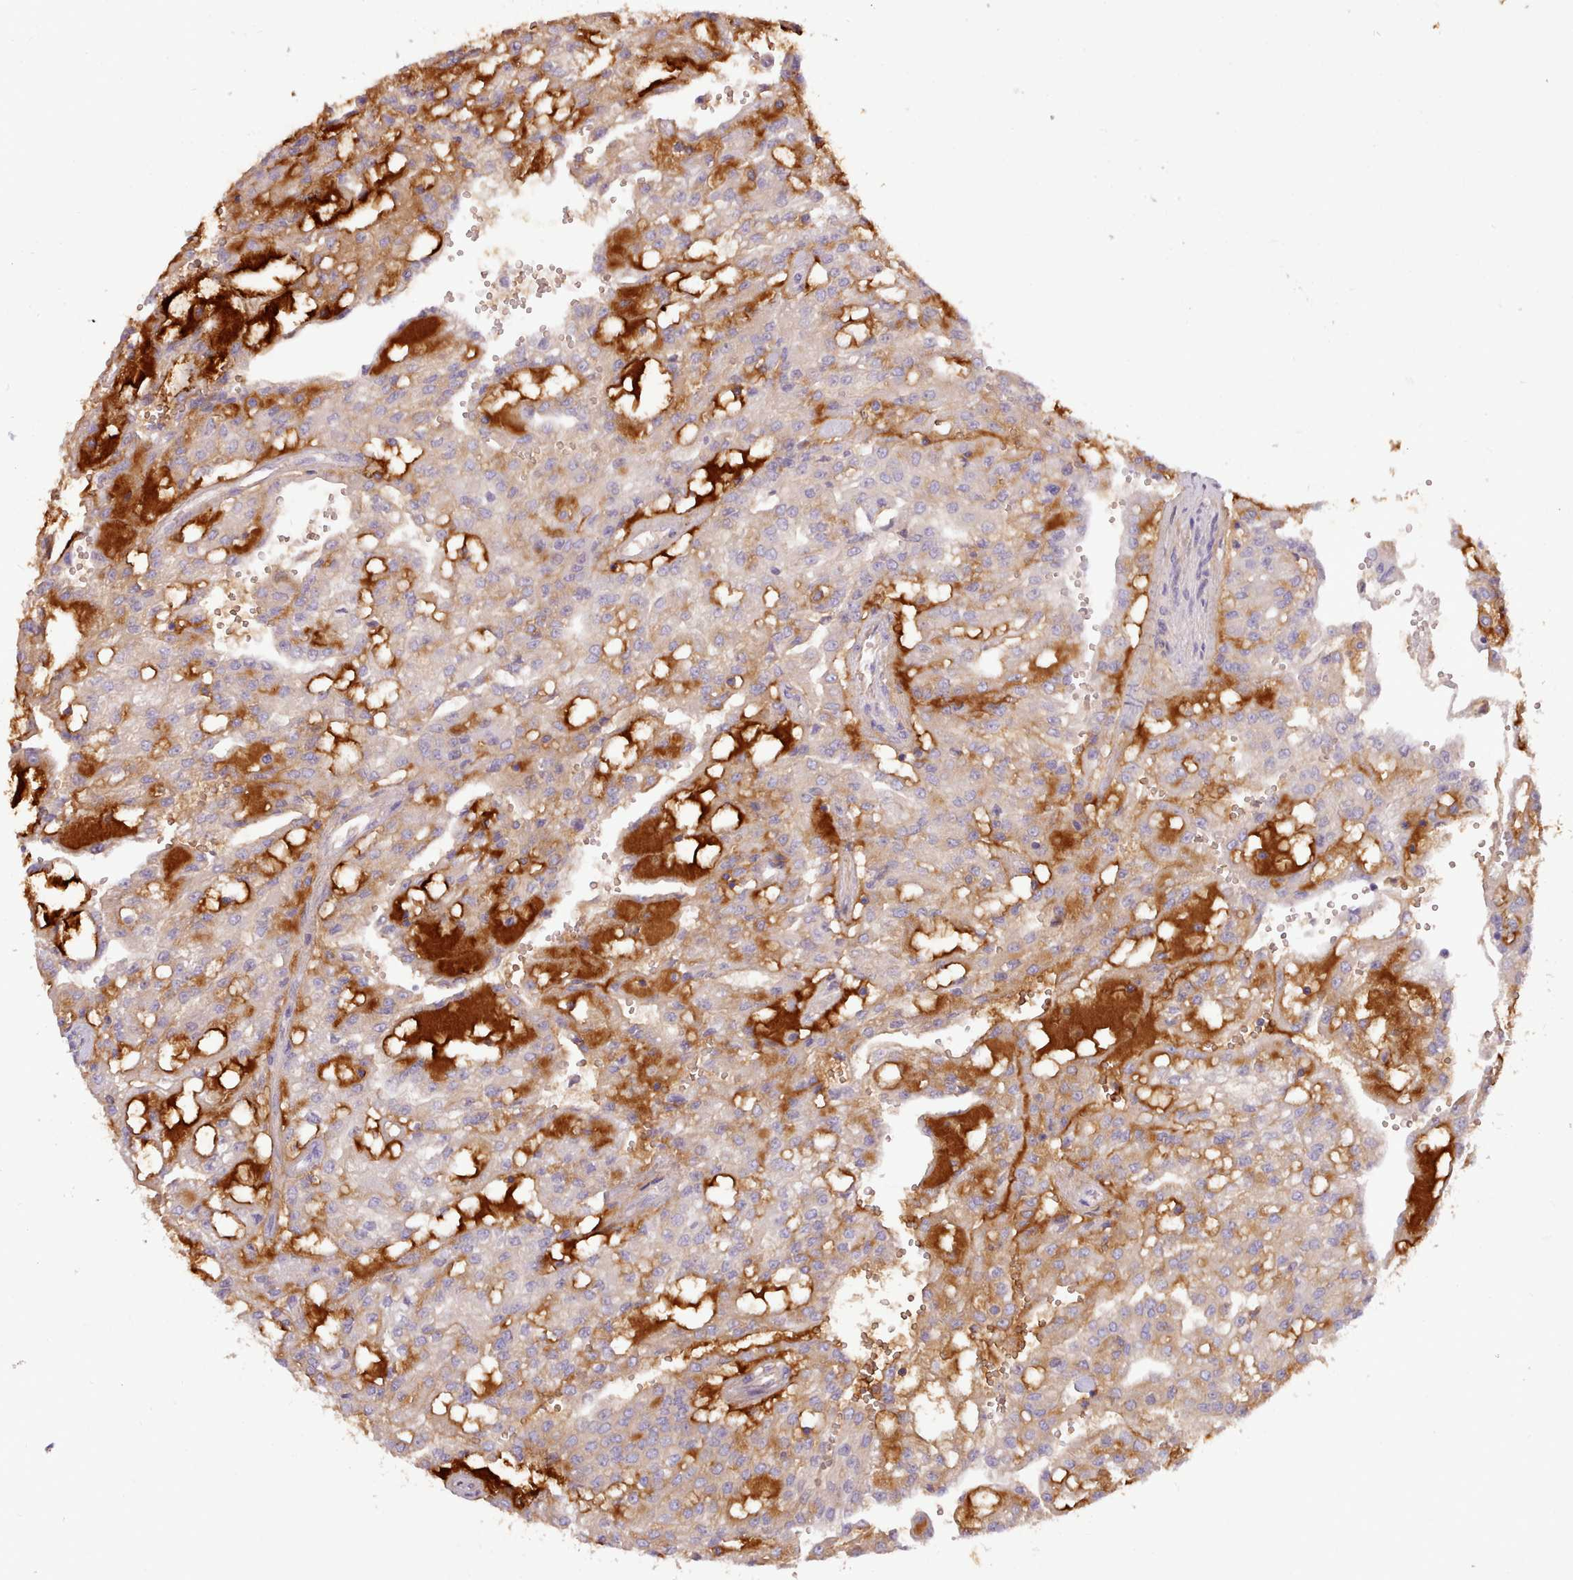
{"staining": {"intensity": "negative", "quantity": "none", "location": "none"}, "tissue": "renal cancer", "cell_type": "Tumor cells", "image_type": "cancer", "snomed": [{"axis": "morphology", "description": "Adenocarcinoma, NOS"}, {"axis": "topography", "description": "Kidney"}], "caption": "Immunohistochemical staining of renal adenocarcinoma exhibits no significant staining in tumor cells.", "gene": "CYP2A13", "patient": {"sex": "male", "age": 63}}